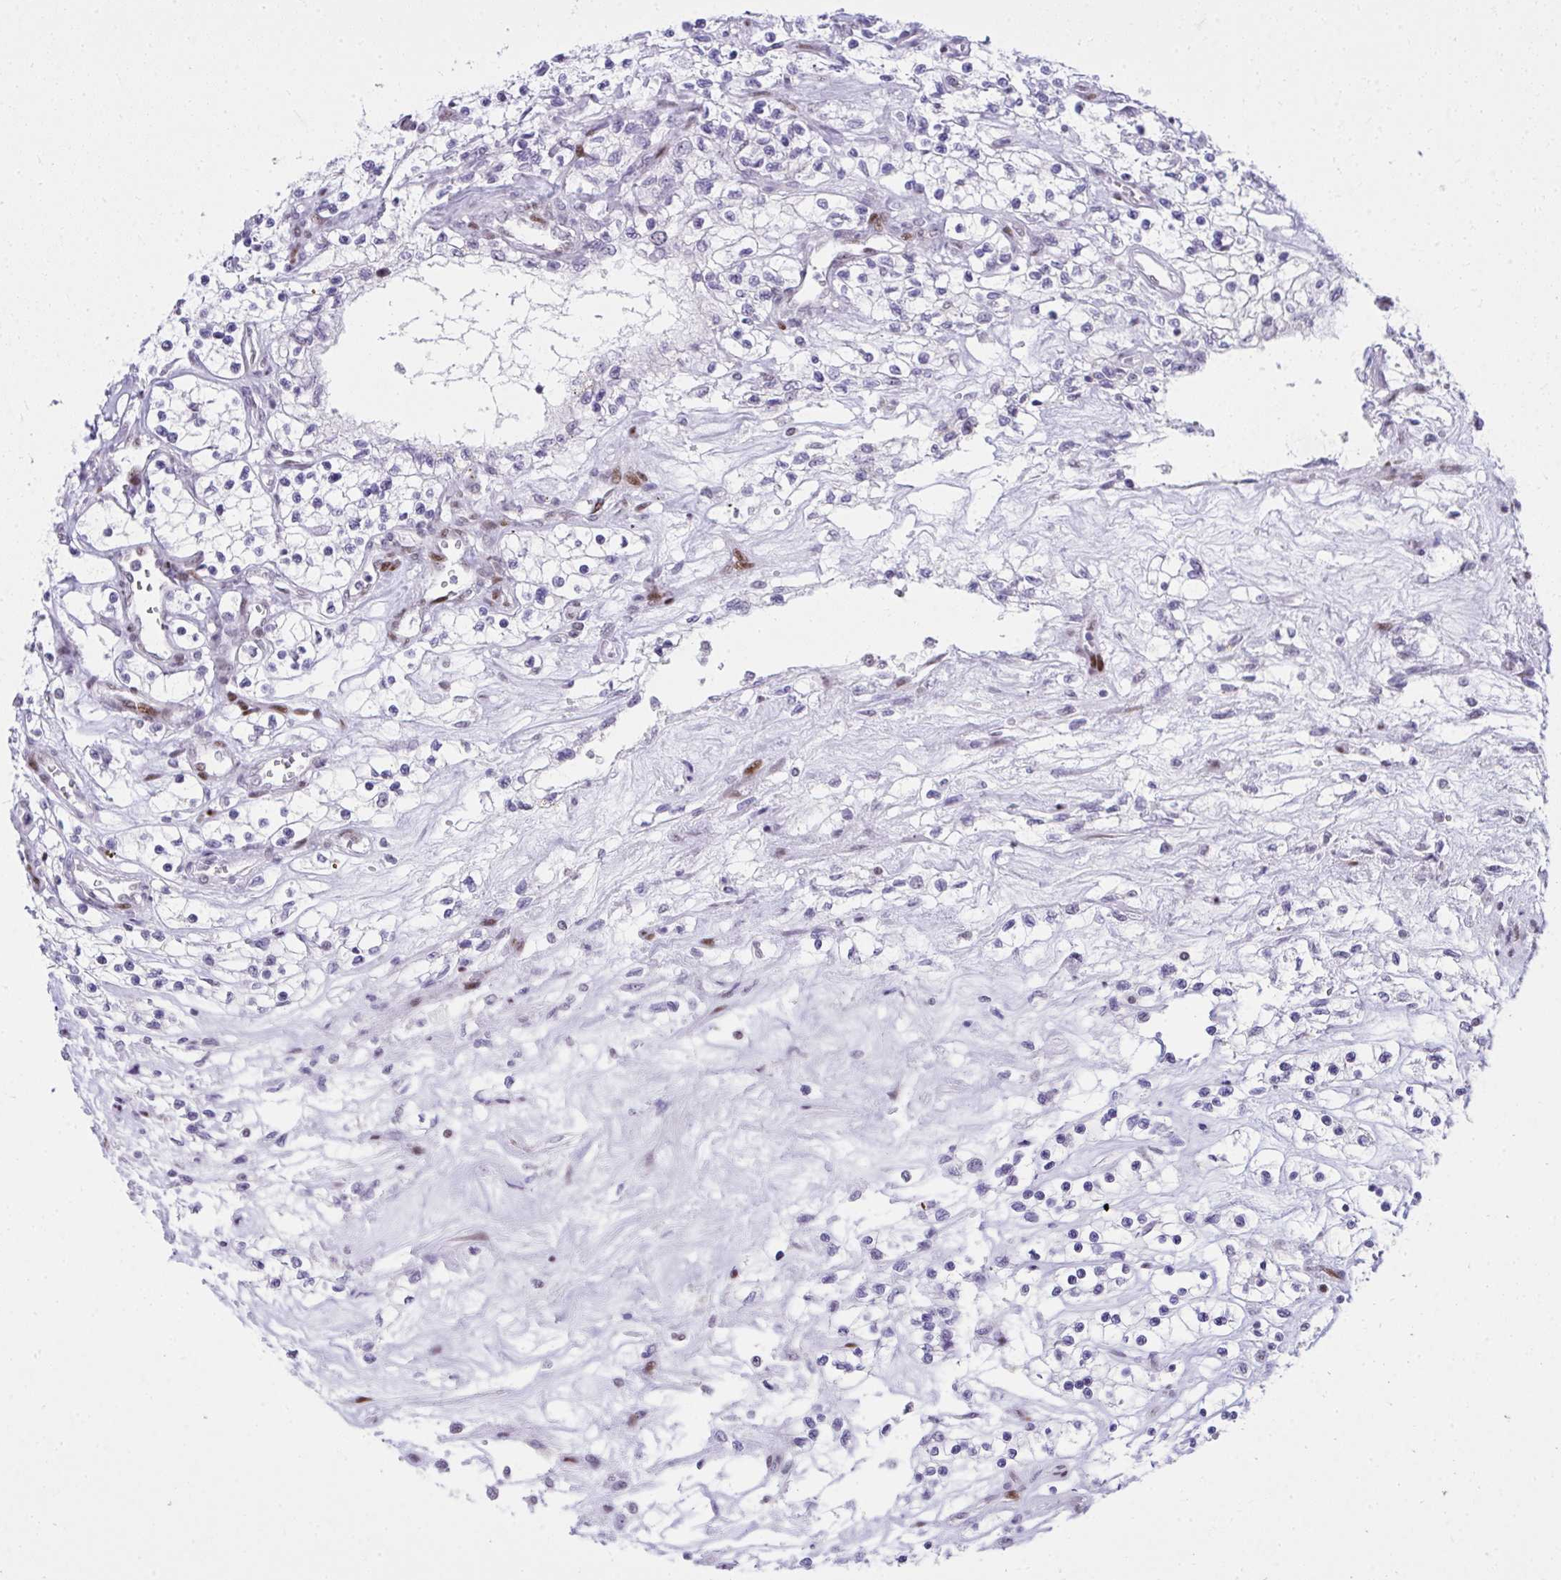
{"staining": {"intensity": "negative", "quantity": "none", "location": "none"}, "tissue": "renal cancer", "cell_type": "Tumor cells", "image_type": "cancer", "snomed": [{"axis": "morphology", "description": "Adenocarcinoma, NOS"}, {"axis": "topography", "description": "Kidney"}], "caption": "DAB (3,3'-diaminobenzidine) immunohistochemical staining of human renal cancer exhibits no significant positivity in tumor cells.", "gene": "GLDN", "patient": {"sex": "female", "age": 69}}